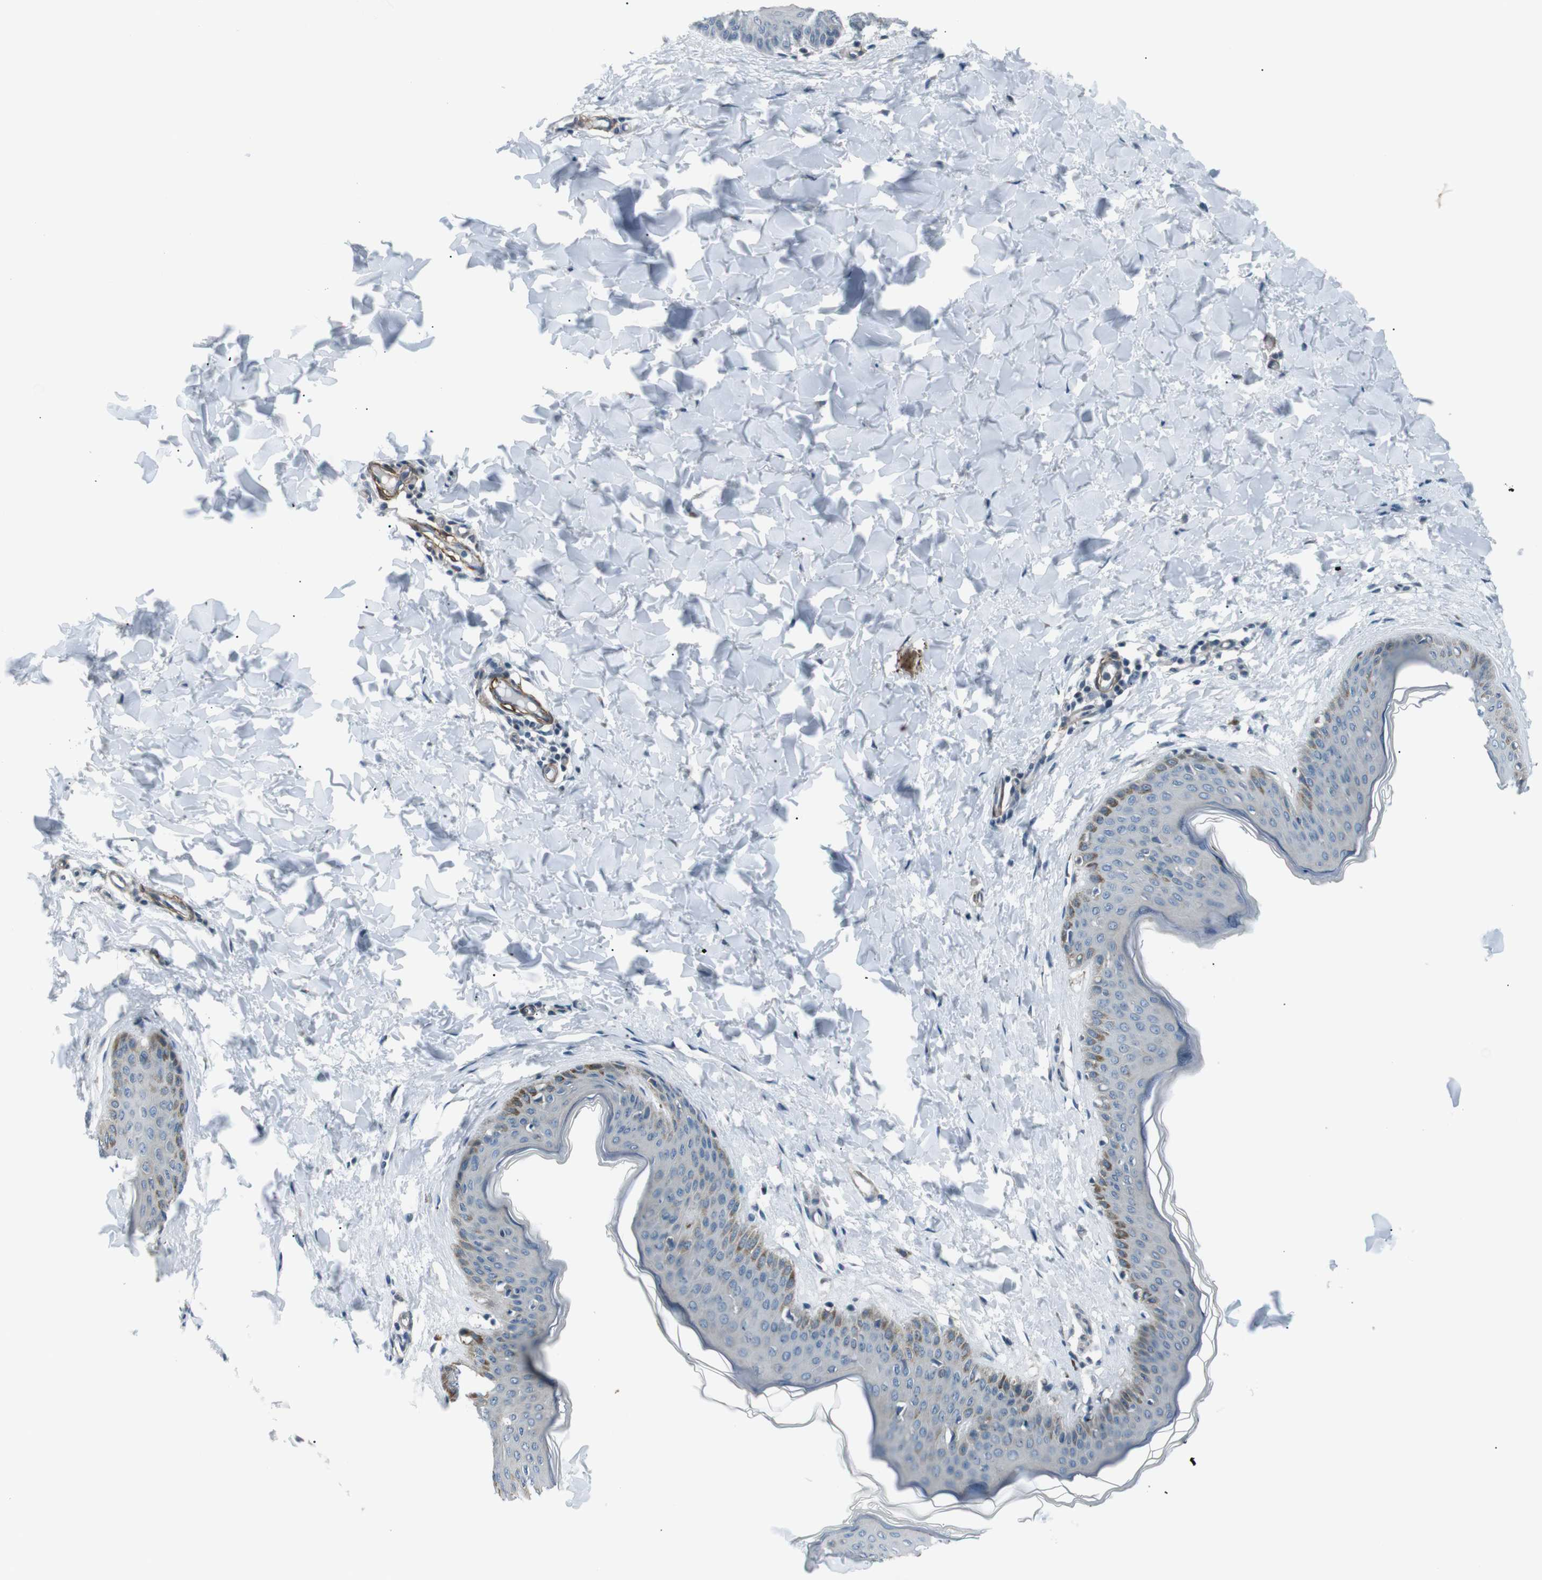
{"staining": {"intensity": "negative", "quantity": "none", "location": "none"}, "tissue": "skin", "cell_type": "Fibroblasts", "image_type": "normal", "snomed": [{"axis": "morphology", "description": "Normal tissue, NOS"}, {"axis": "topography", "description": "Skin"}], "caption": "Unremarkable skin was stained to show a protein in brown. There is no significant positivity in fibroblasts. (DAB (3,3'-diaminobenzidine) IHC with hematoxylin counter stain).", "gene": "PDLIM5", "patient": {"sex": "female", "age": 17}}